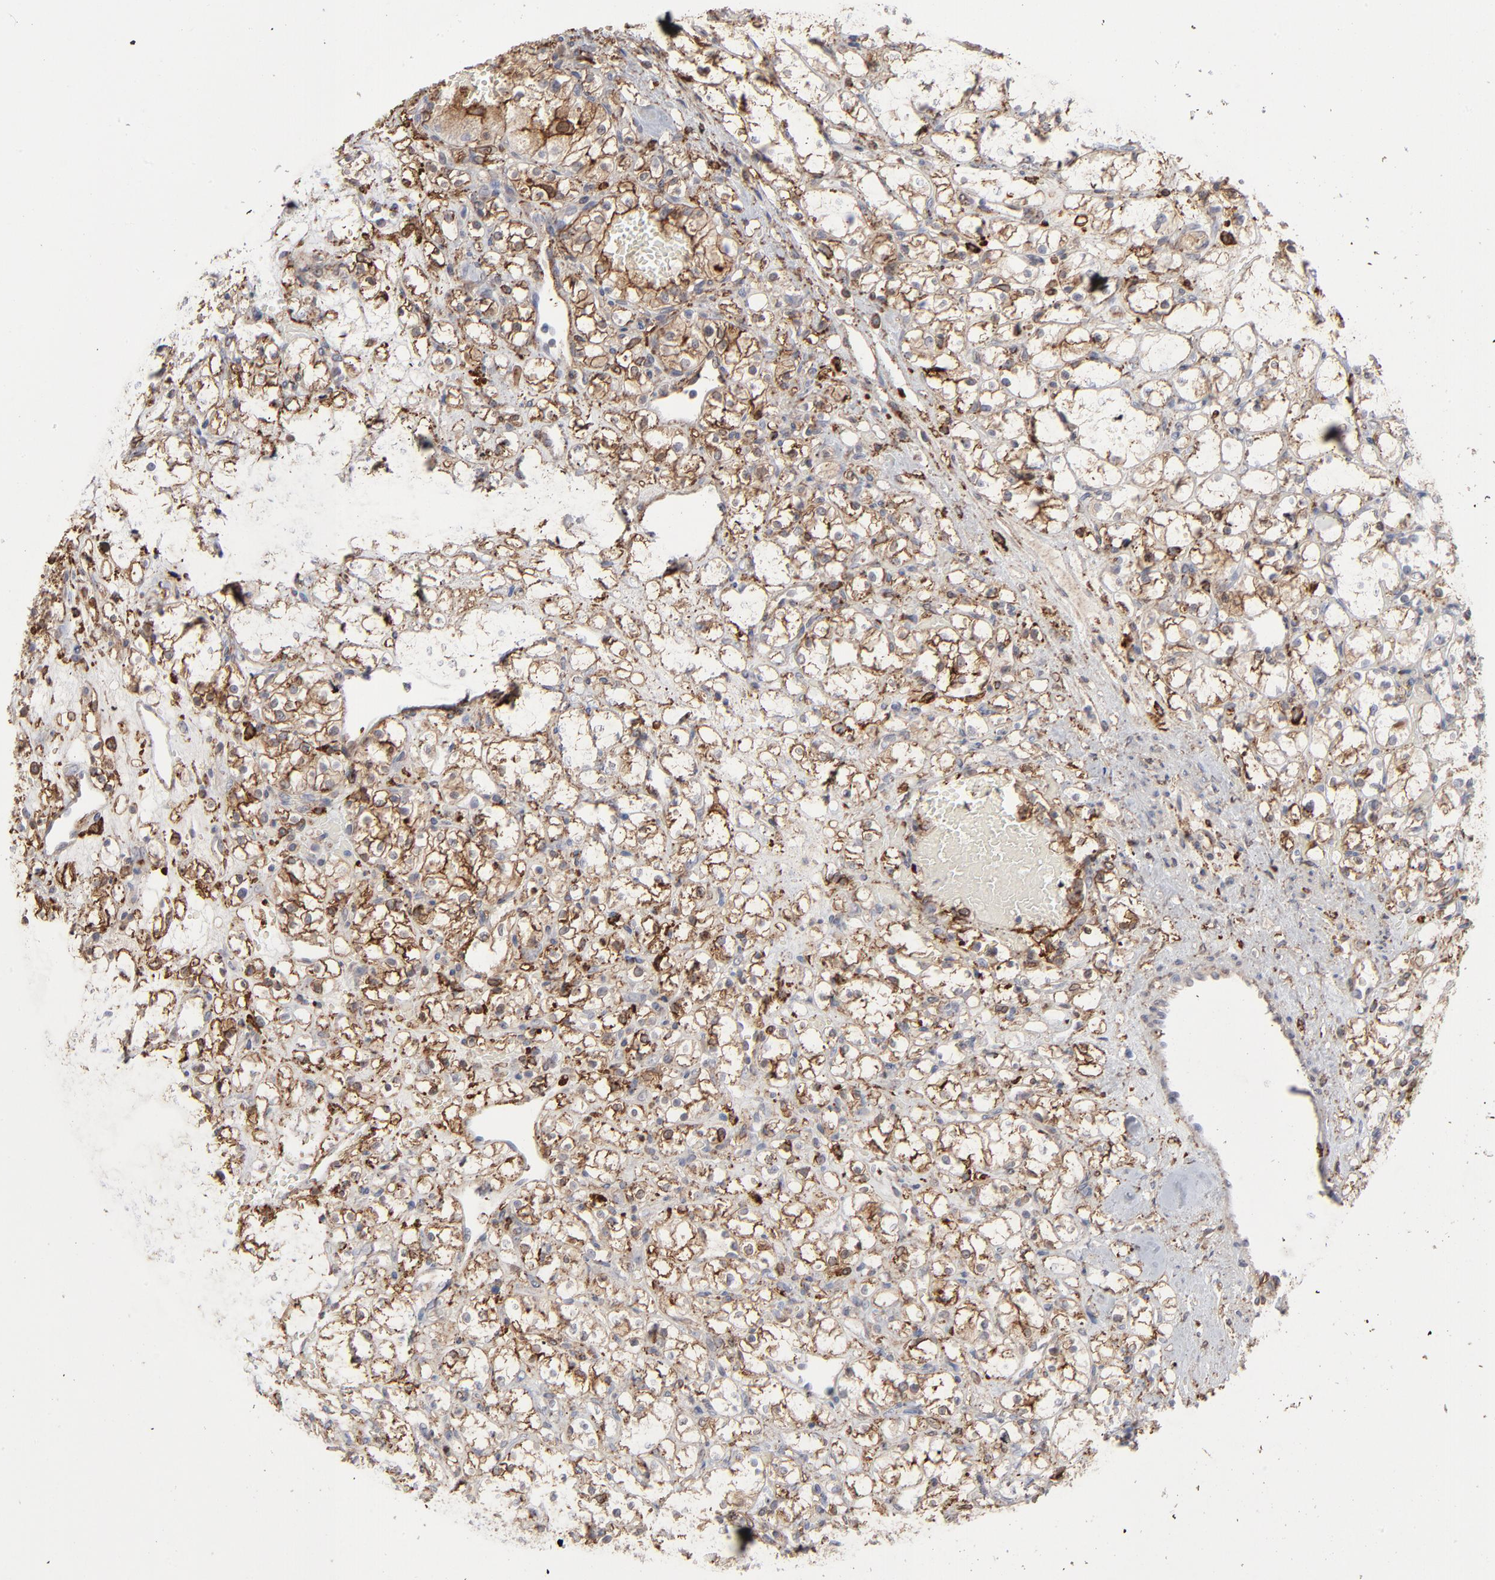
{"staining": {"intensity": "moderate", "quantity": "25%-75%", "location": "cytoplasmic/membranous"}, "tissue": "renal cancer", "cell_type": "Tumor cells", "image_type": "cancer", "snomed": [{"axis": "morphology", "description": "Adenocarcinoma, NOS"}, {"axis": "topography", "description": "Kidney"}], "caption": "Adenocarcinoma (renal) was stained to show a protein in brown. There is medium levels of moderate cytoplasmic/membranous positivity in approximately 25%-75% of tumor cells.", "gene": "ANXA5", "patient": {"sex": "female", "age": 60}}